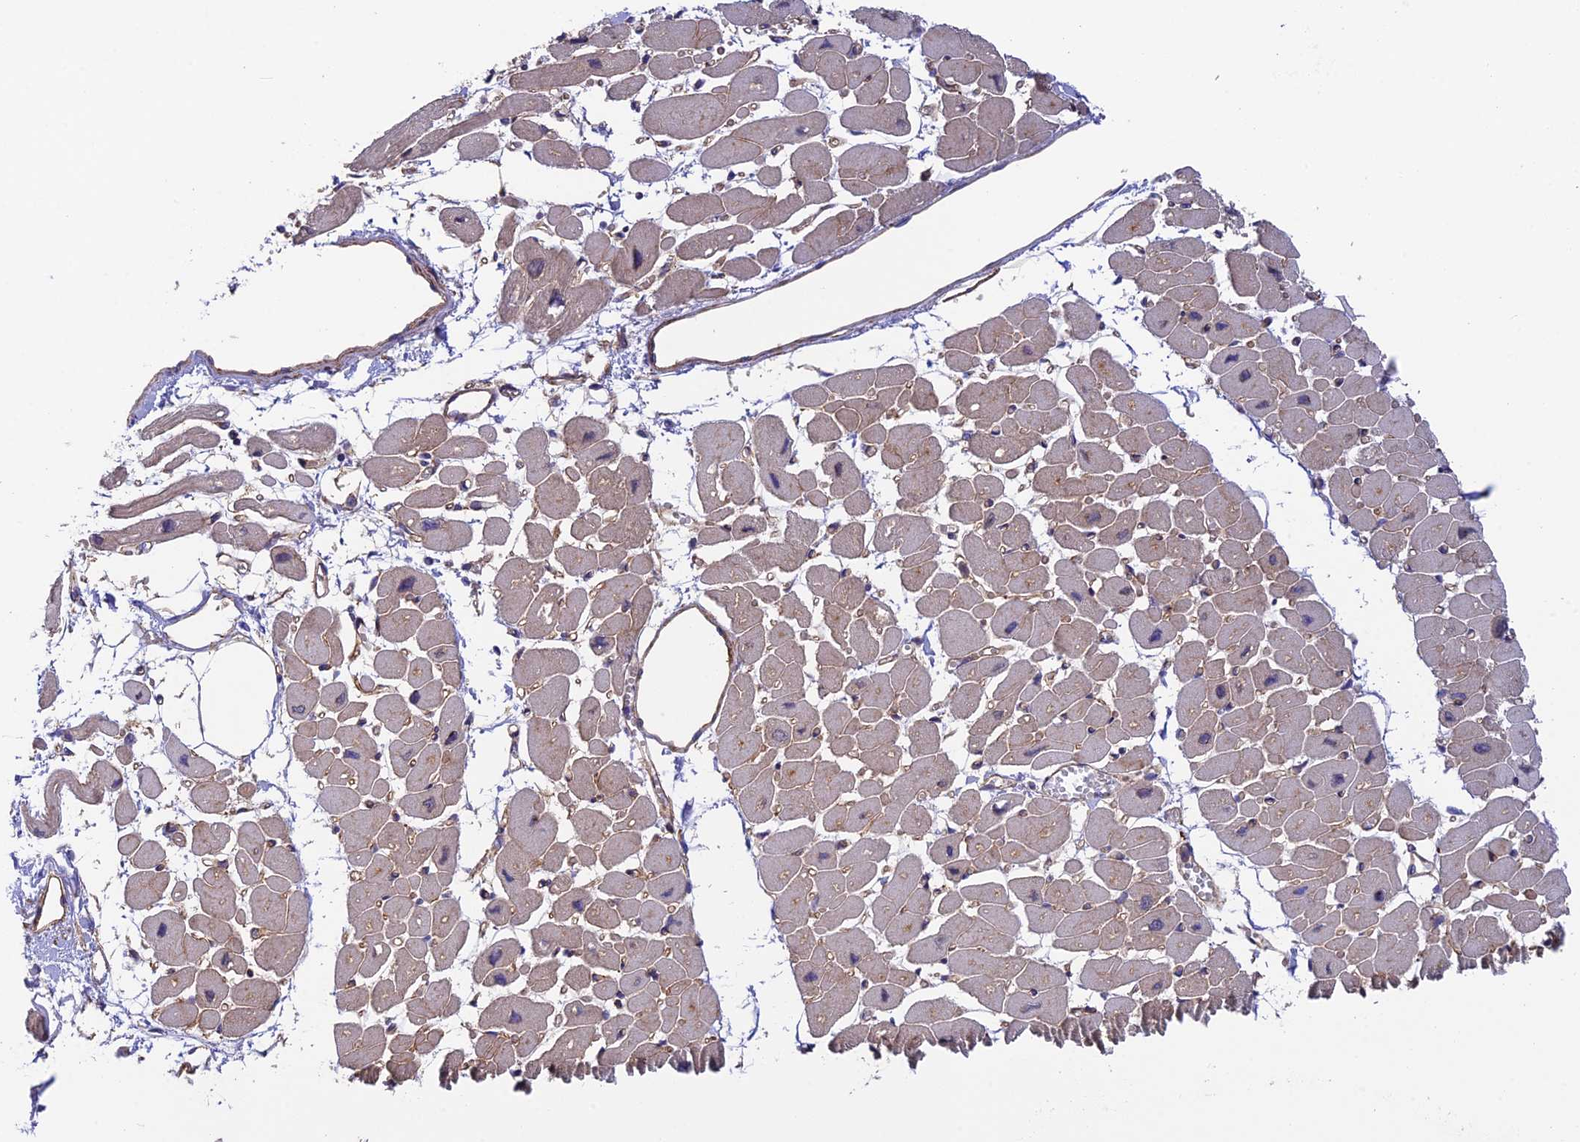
{"staining": {"intensity": "moderate", "quantity": "25%-75%", "location": "cytoplasmic/membranous"}, "tissue": "heart muscle", "cell_type": "Cardiomyocytes", "image_type": "normal", "snomed": [{"axis": "morphology", "description": "Normal tissue, NOS"}, {"axis": "topography", "description": "Heart"}], "caption": "A histopathology image of human heart muscle stained for a protein reveals moderate cytoplasmic/membranous brown staining in cardiomyocytes. Immunohistochemistry stains the protein of interest in brown and the nuclei are stained blue.", "gene": "ADAMTS15", "patient": {"sex": "female", "age": 54}}